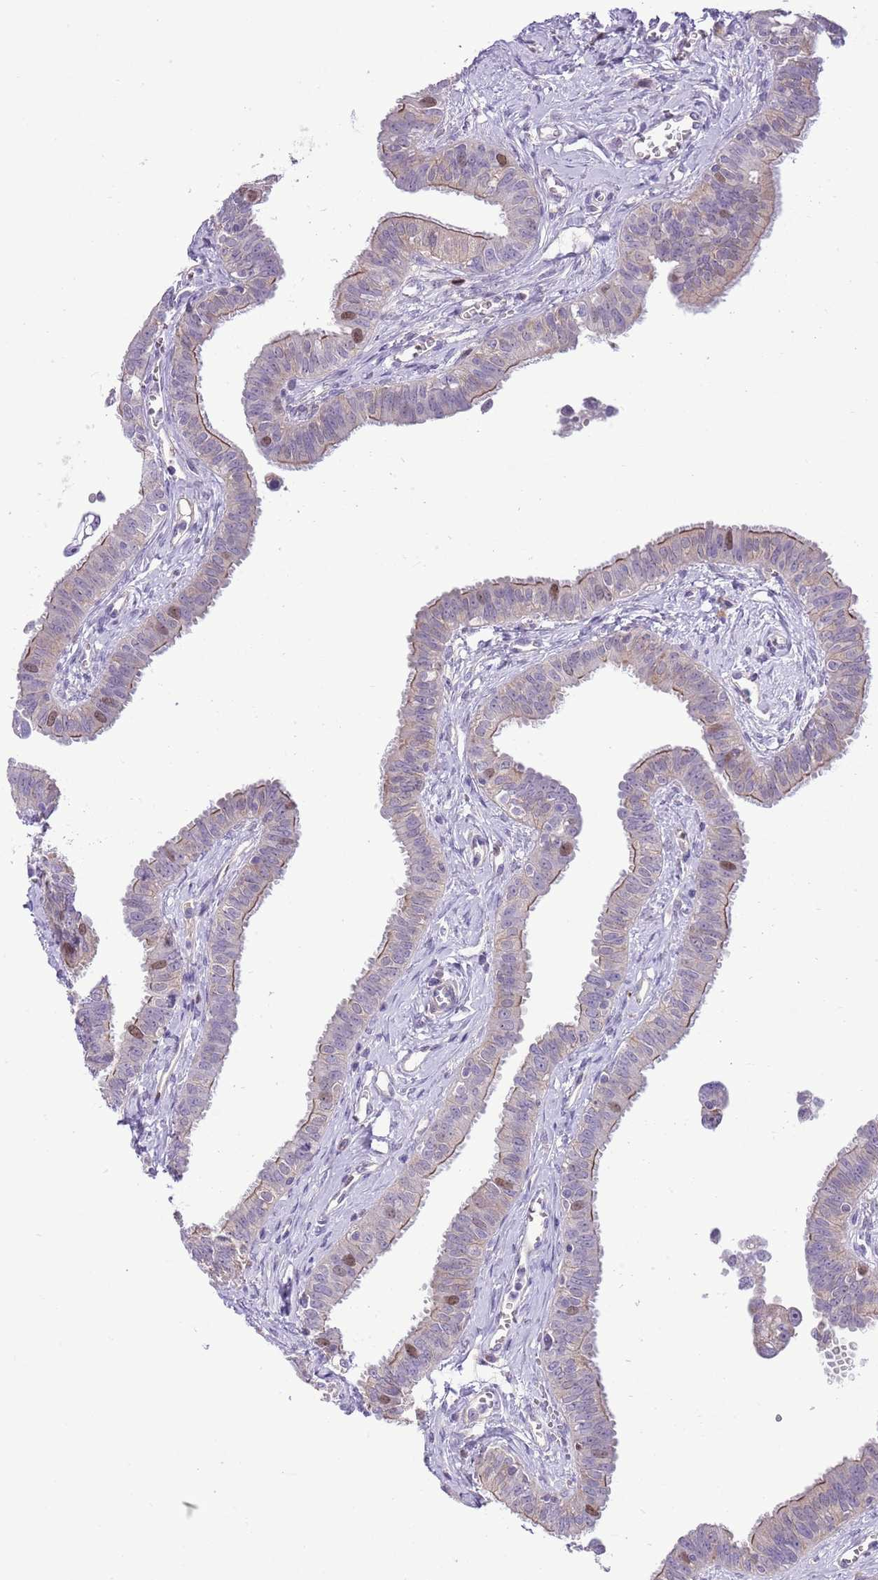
{"staining": {"intensity": "weak", "quantity": "<25%", "location": "cytoplasmic/membranous"}, "tissue": "fallopian tube", "cell_type": "Glandular cells", "image_type": "normal", "snomed": [{"axis": "morphology", "description": "Normal tissue, NOS"}, {"axis": "morphology", "description": "Carcinoma, NOS"}, {"axis": "topography", "description": "Fallopian tube"}, {"axis": "topography", "description": "Ovary"}], "caption": "This histopathology image is of normal fallopian tube stained with IHC to label a protein in brown with the nuclei are counter-stained blue. There is no staining in glandular cells.", "gene": "FBRSL1", "patient": {"sex": "female", "age": 59}}